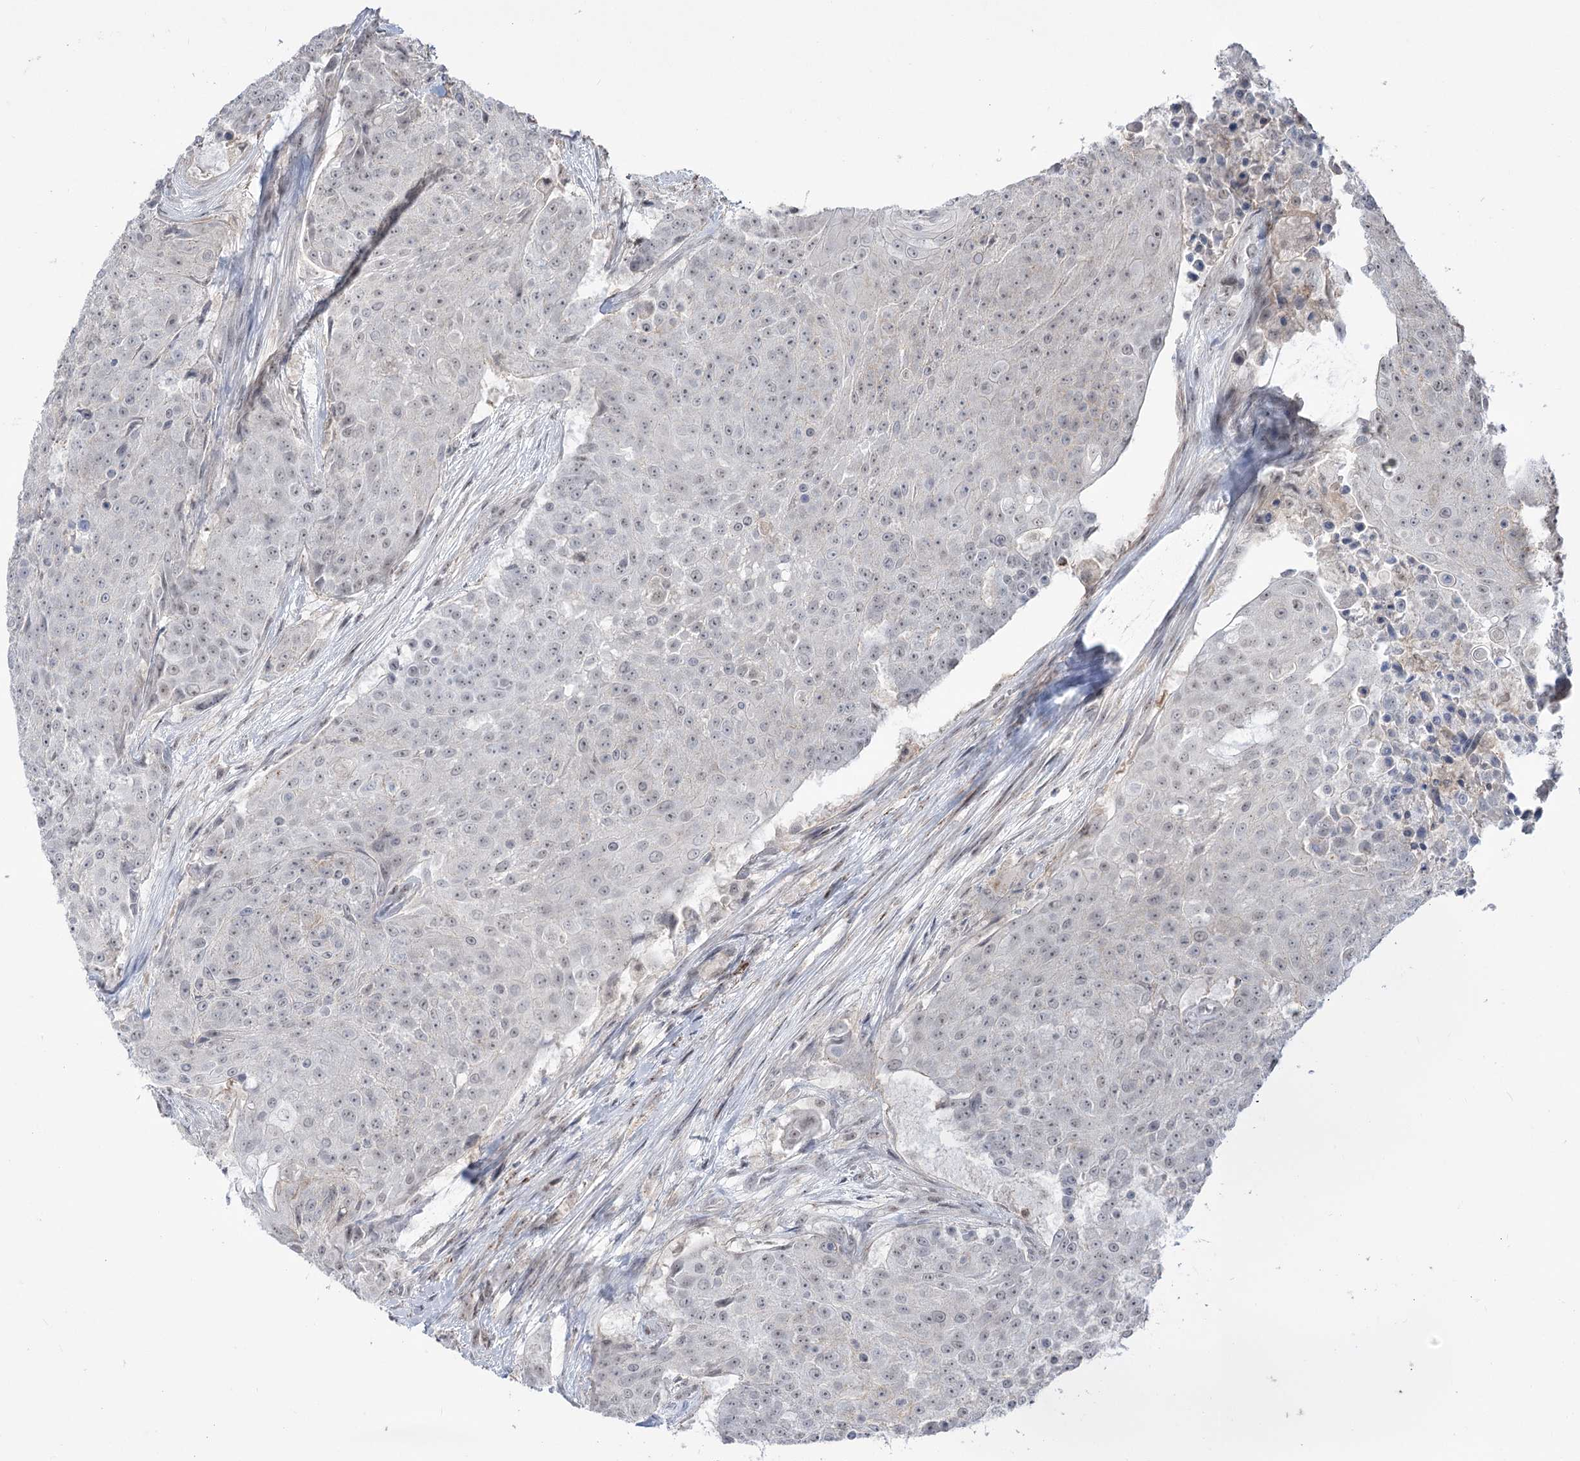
{"staining": {"intensity": "negative", "quantity": "none", "location": "none"}, "tissue": "urothelial cancer", "cell_type": "Tumor cells", "image_type": "cancer", "snomed": [{"axis": "morphology", "description": "Urothelial carcinoma, High grade"}, {"axis": "topography", "description": "Urinary bladder"}], "caption": "The IHC histopathology image has no significant positivity in tumor cells of urothelial cancer tissue. Brightfield microscopy of IHC stained with DAB (3,3'-diaminobenzidine) (brown) and hematoxylin (blue), captured at high magnification.", "gene": "ZSCAN23", "patient": {"sex": "female", "age": 63}}